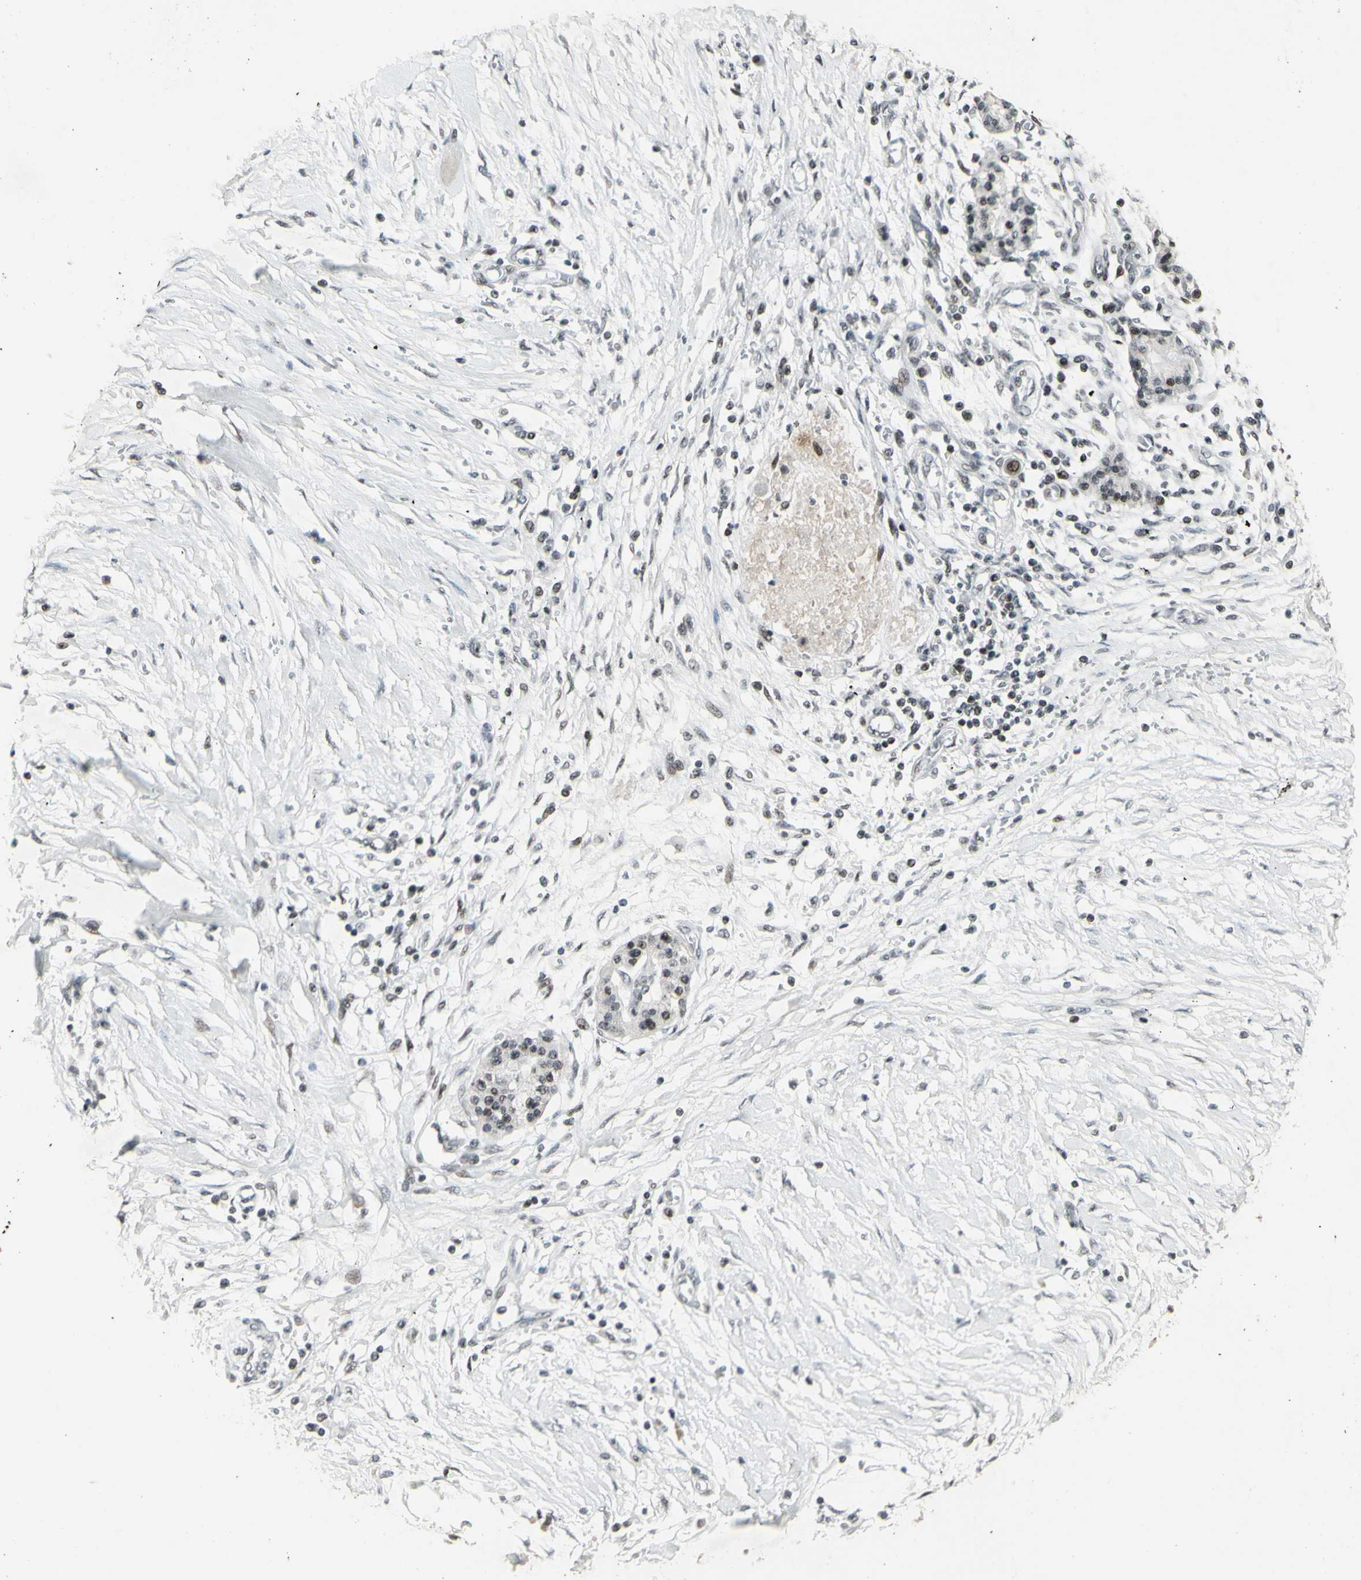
{"staining": {"intensity": "weak", "quantity": "<25%", "location": "nuclear"}, "tissue": "pancreatic cancer", "cell_type": "Tumor cells", "image_type": "cancer", "snomed": [{"axis": "morphology", "description": "Adenocarcinoma, NOS"}, {"axis": "topography", "description": "Pancreas"}], "caption": "Protein analysis of adenocarcinoma (pancreatic) shows no significant staining in tumor cells.", "gene": "SUPT6H", "patient": {"sex": "female", "age": 70}}